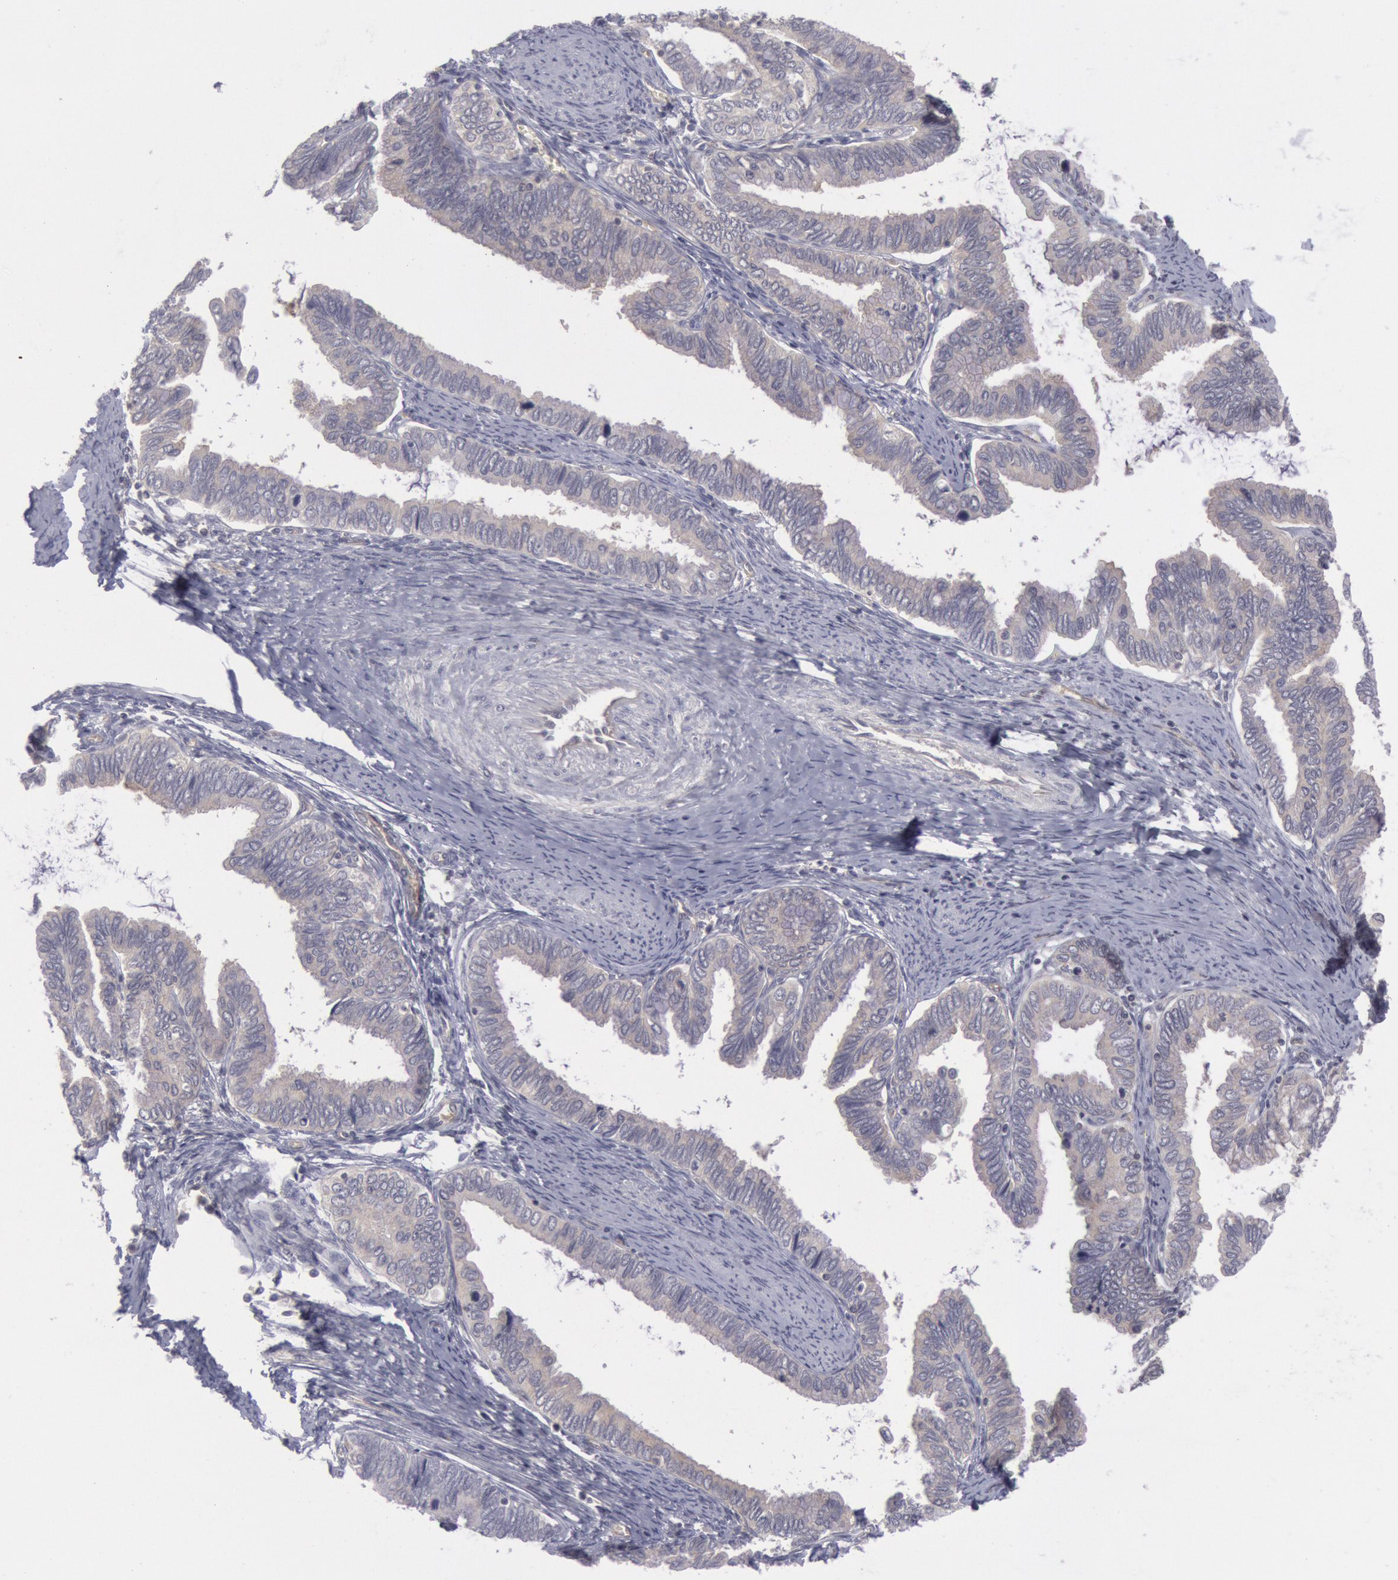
{"staining": {"intensity": "negative", "quantity": "none", "location": "none"}, "tissue": "cervical cancer", "cell_type": "Tumor cells", "image_type": "cancer", "snomed": [{"axis": "morphology", "description": "Adenocarcinoma, NOS"}, {"axis": "topography", "description": "Cervix"}], "caption": "This image is of adenocarcinoma (cervical) stained with immunohistochemistry to label a protein in brown with the nuclei are counter-stained blue. There is no staining in tumor cells.", "gene": "IKBKB", "patient": {"sex": "female", "age": 49}}